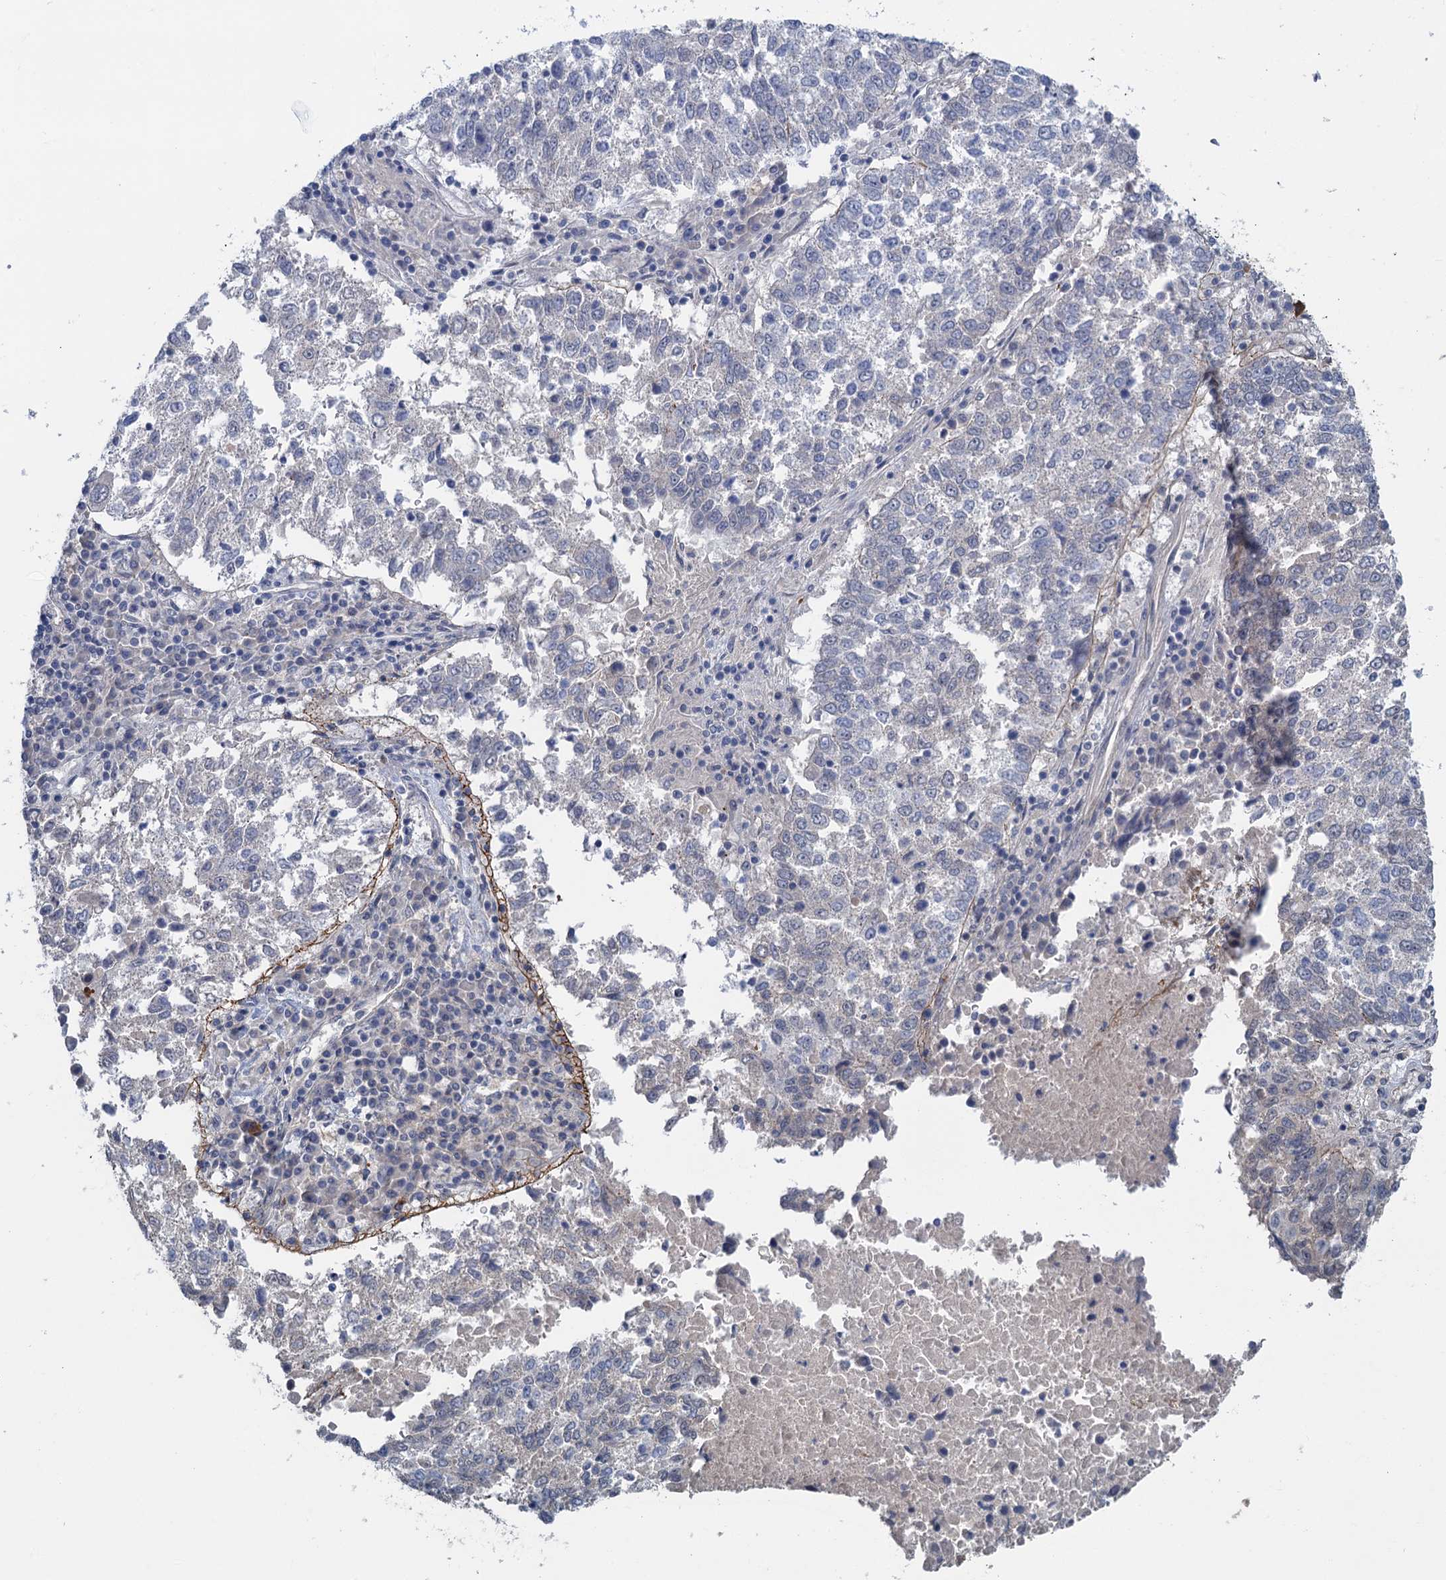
{"staining": {"intensity": "negative", "quantity": "none", "location": "none"}, "tissue": "lung cancer", "cell_type": "Tumor cells", "image_type": "cancer", "snomed": [{"axis": "morphology", "description": "Squamous cell carcinoma, NOS"}, {"axis": "topography", "description": "Lung"}], "caption": "A micrograph of human lung cancer is negative for staining in tumor cells. (Stains: DAB IHC with hematoxylin counter stain, Microscopy: brightfield microscopy at high magnification).", "gene": "MYO16", "patient": {"sex": "male", "age": 73}}